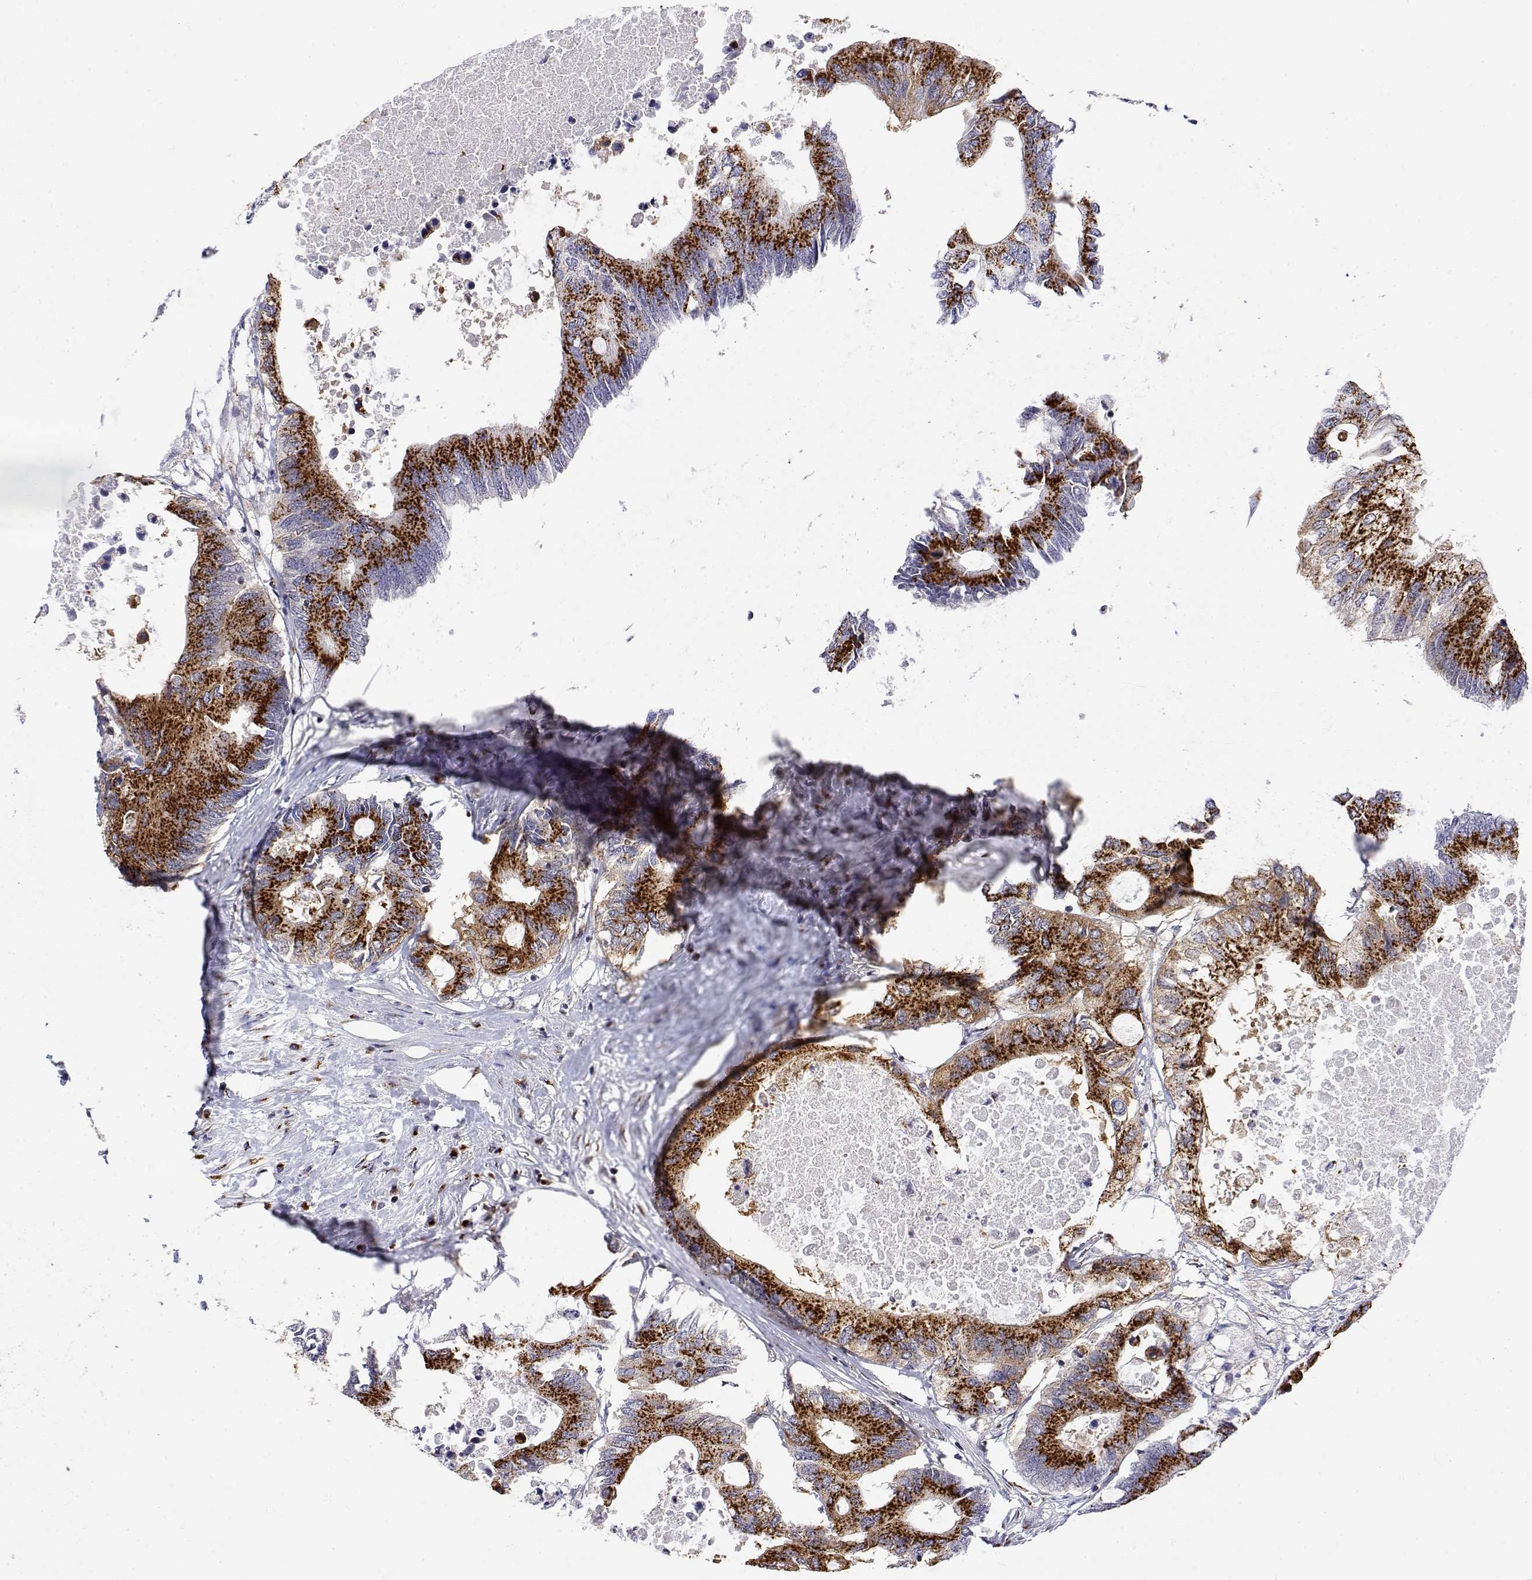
{"staining": {"intensity": "strong", "quantity": ">75%", "location": "cytoplasmic/membranous"}, "tissue": "colorectal cancer", "cell_type": "Tumor cells", "image_type": "cancer", "snomed": [{"axis": "morphology", "description": "Adenocarcinoma, NOS"}, {"axis": "topography", "description": "Colon"}], "caption": "This is an image of IHC staining of colorectal cancer, which shows strong expression in the cytoplasmic/membranous of tumor cells.", "gene": "YIPF3", "patient": {"sex": "male", "age": 71}}